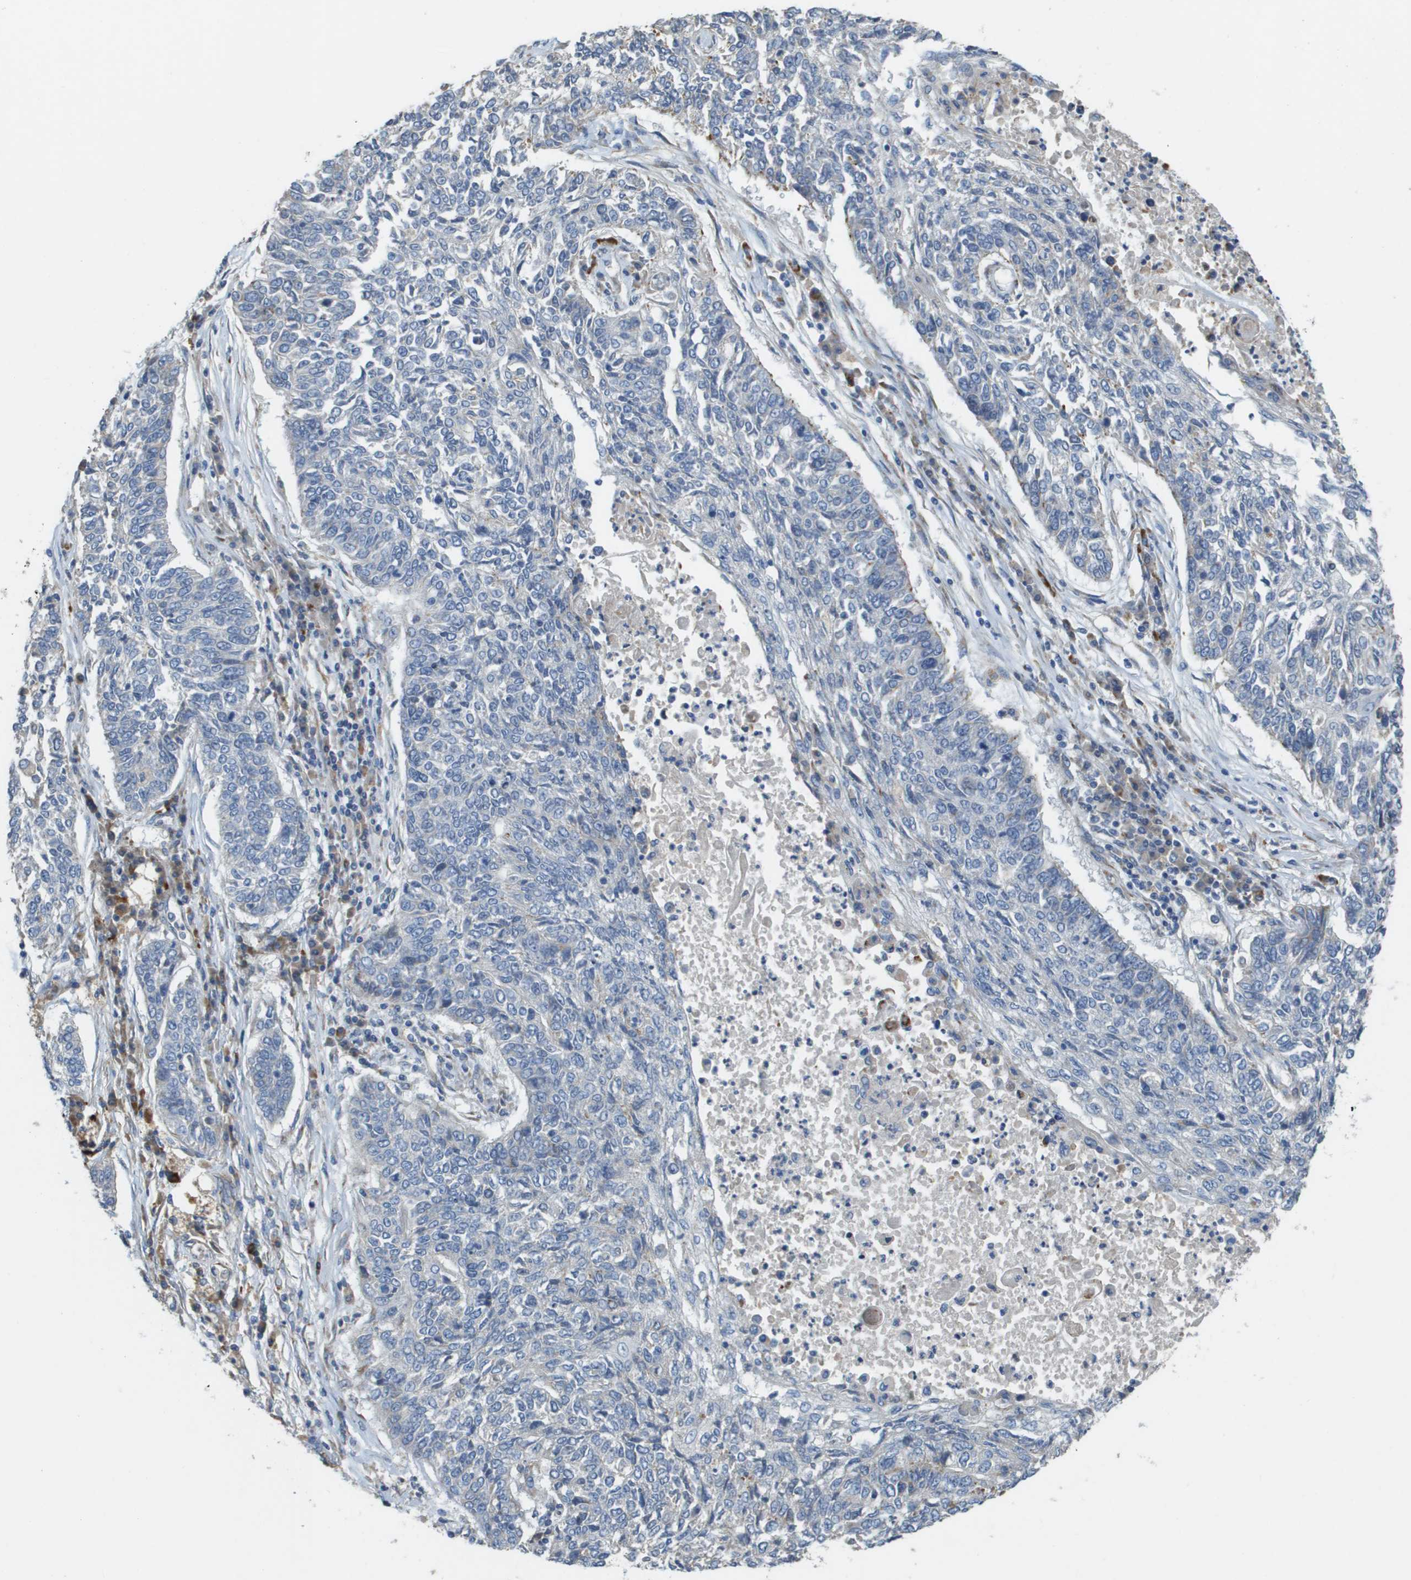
{"staining": {"intensity": "negative", "quantity": "none", "location": "none"}, "tissue": "lung cancer", "cell_type": "Tumor cells", "image_type": "cancer", "snomed": [{"axis": "morphology", "description": "Normal tissue, NOS"}, {"axis": "morphology", "description": "Squamous cell carcinoma, NOS"}, {"axis": "topography", "description": "Cartilage tissue"}, {"axis": "topography", "description": "Bronchus"}, {"axis": "topography", "description": "Lung"}], "caption": "The IHC photomicrograph has no significant expression in tumor cells of lung cancer (squamous cell carcinoma) tissue.", "gene": "CASP10", "patient": {"sex": "female", "age": 49}}